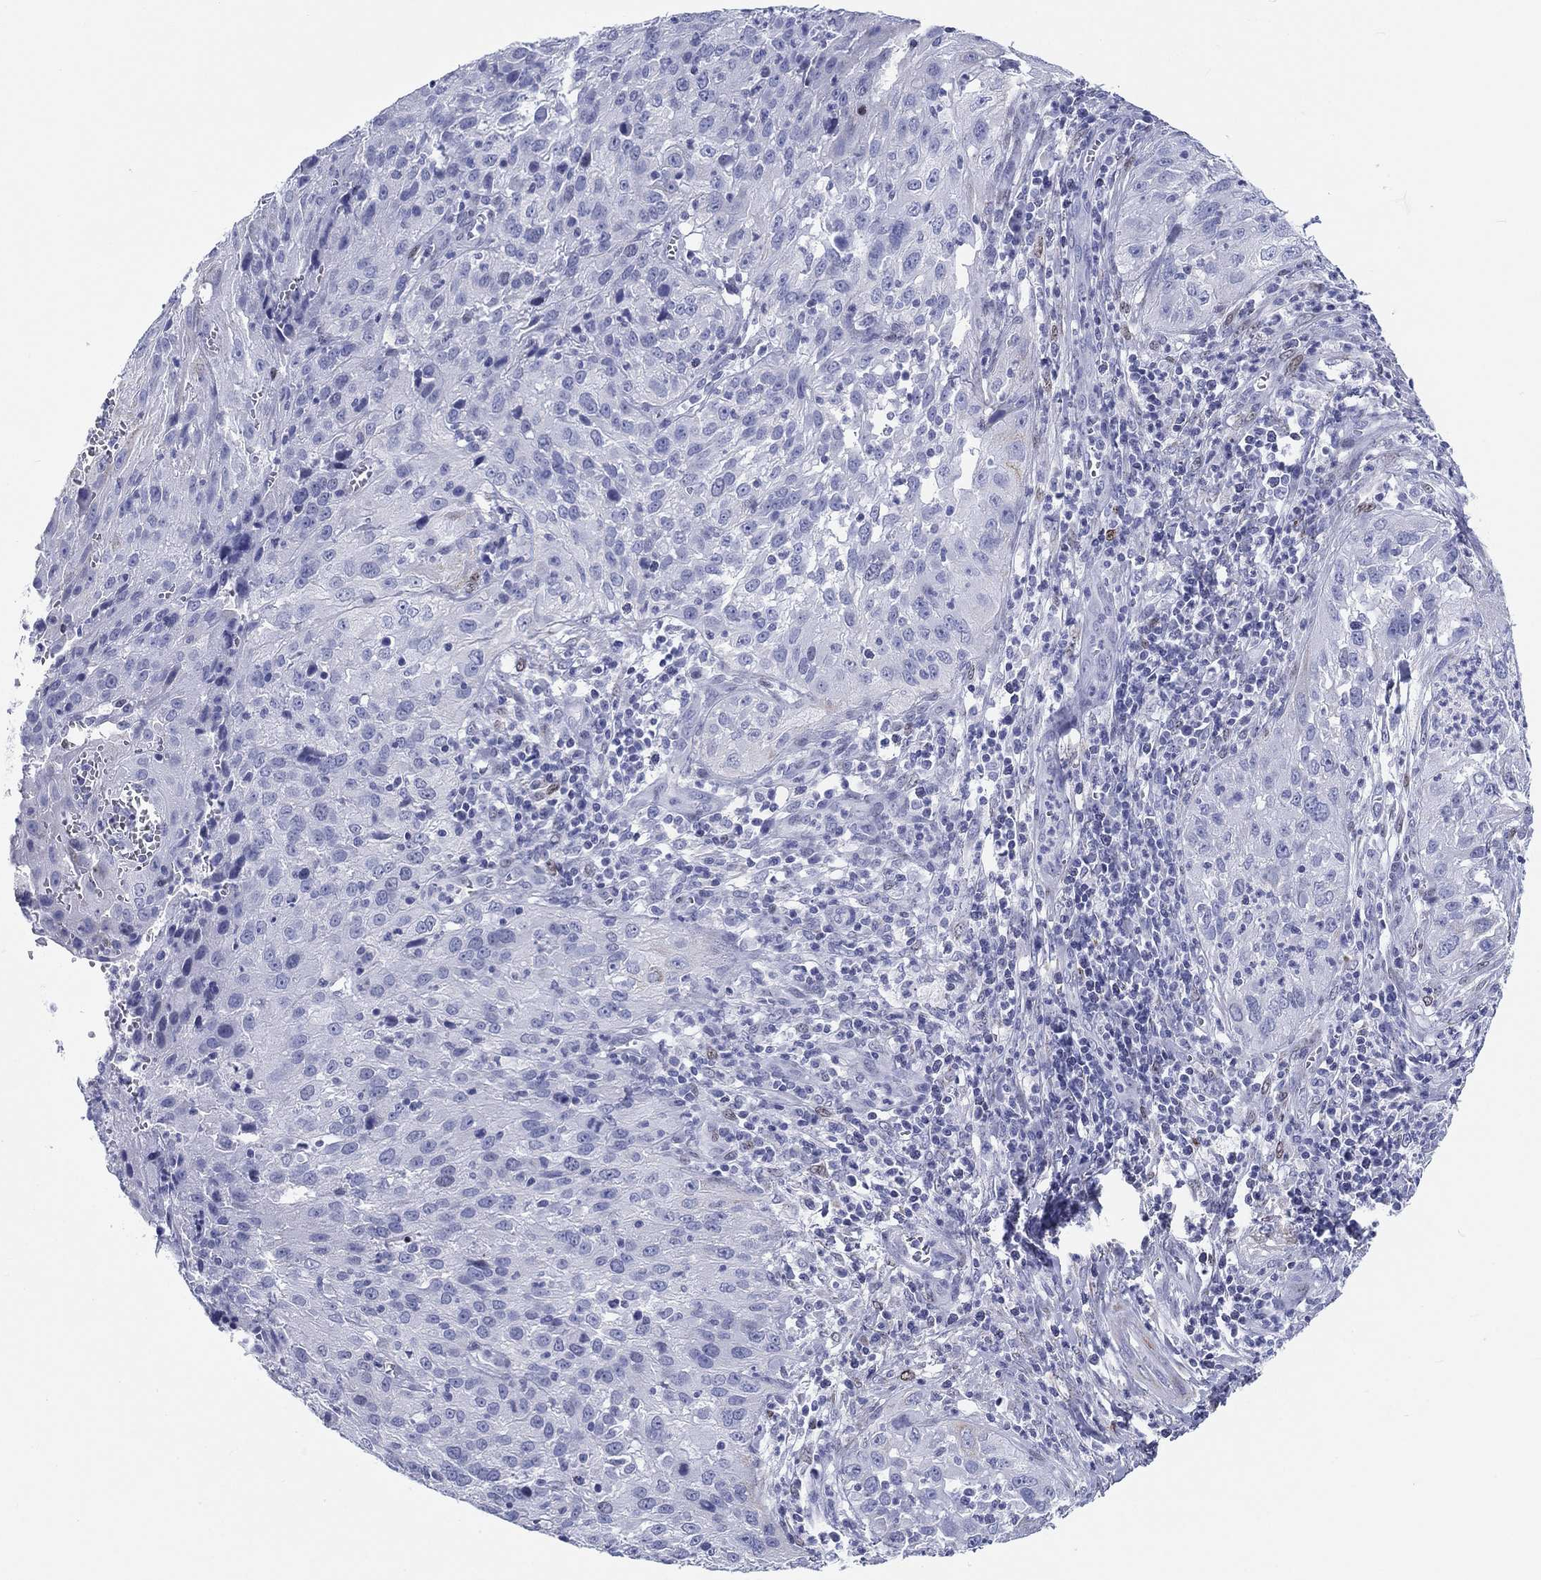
{"staining": {"intensity": "negative", "quantity": "none", "location": "none"}, "tissue": "cervical cancer", "cell_type": "Tumor cells", "image_type": "cancer", "snomed": [{"axis": "morphology", "description": "Squamous cell carcinoma, NOS"}, {"axis": "topography", "description": "Cervix"}], "caption": "High magnification brightfield microscopy of cervical cancer (squamous cell carcinoma) stained with DAB (brown) and counterstained with hematoxylin (blue): tumor cells show no significant staining.", "gene": "H1-1", "patient": {"sex": "female", "age": 32}}